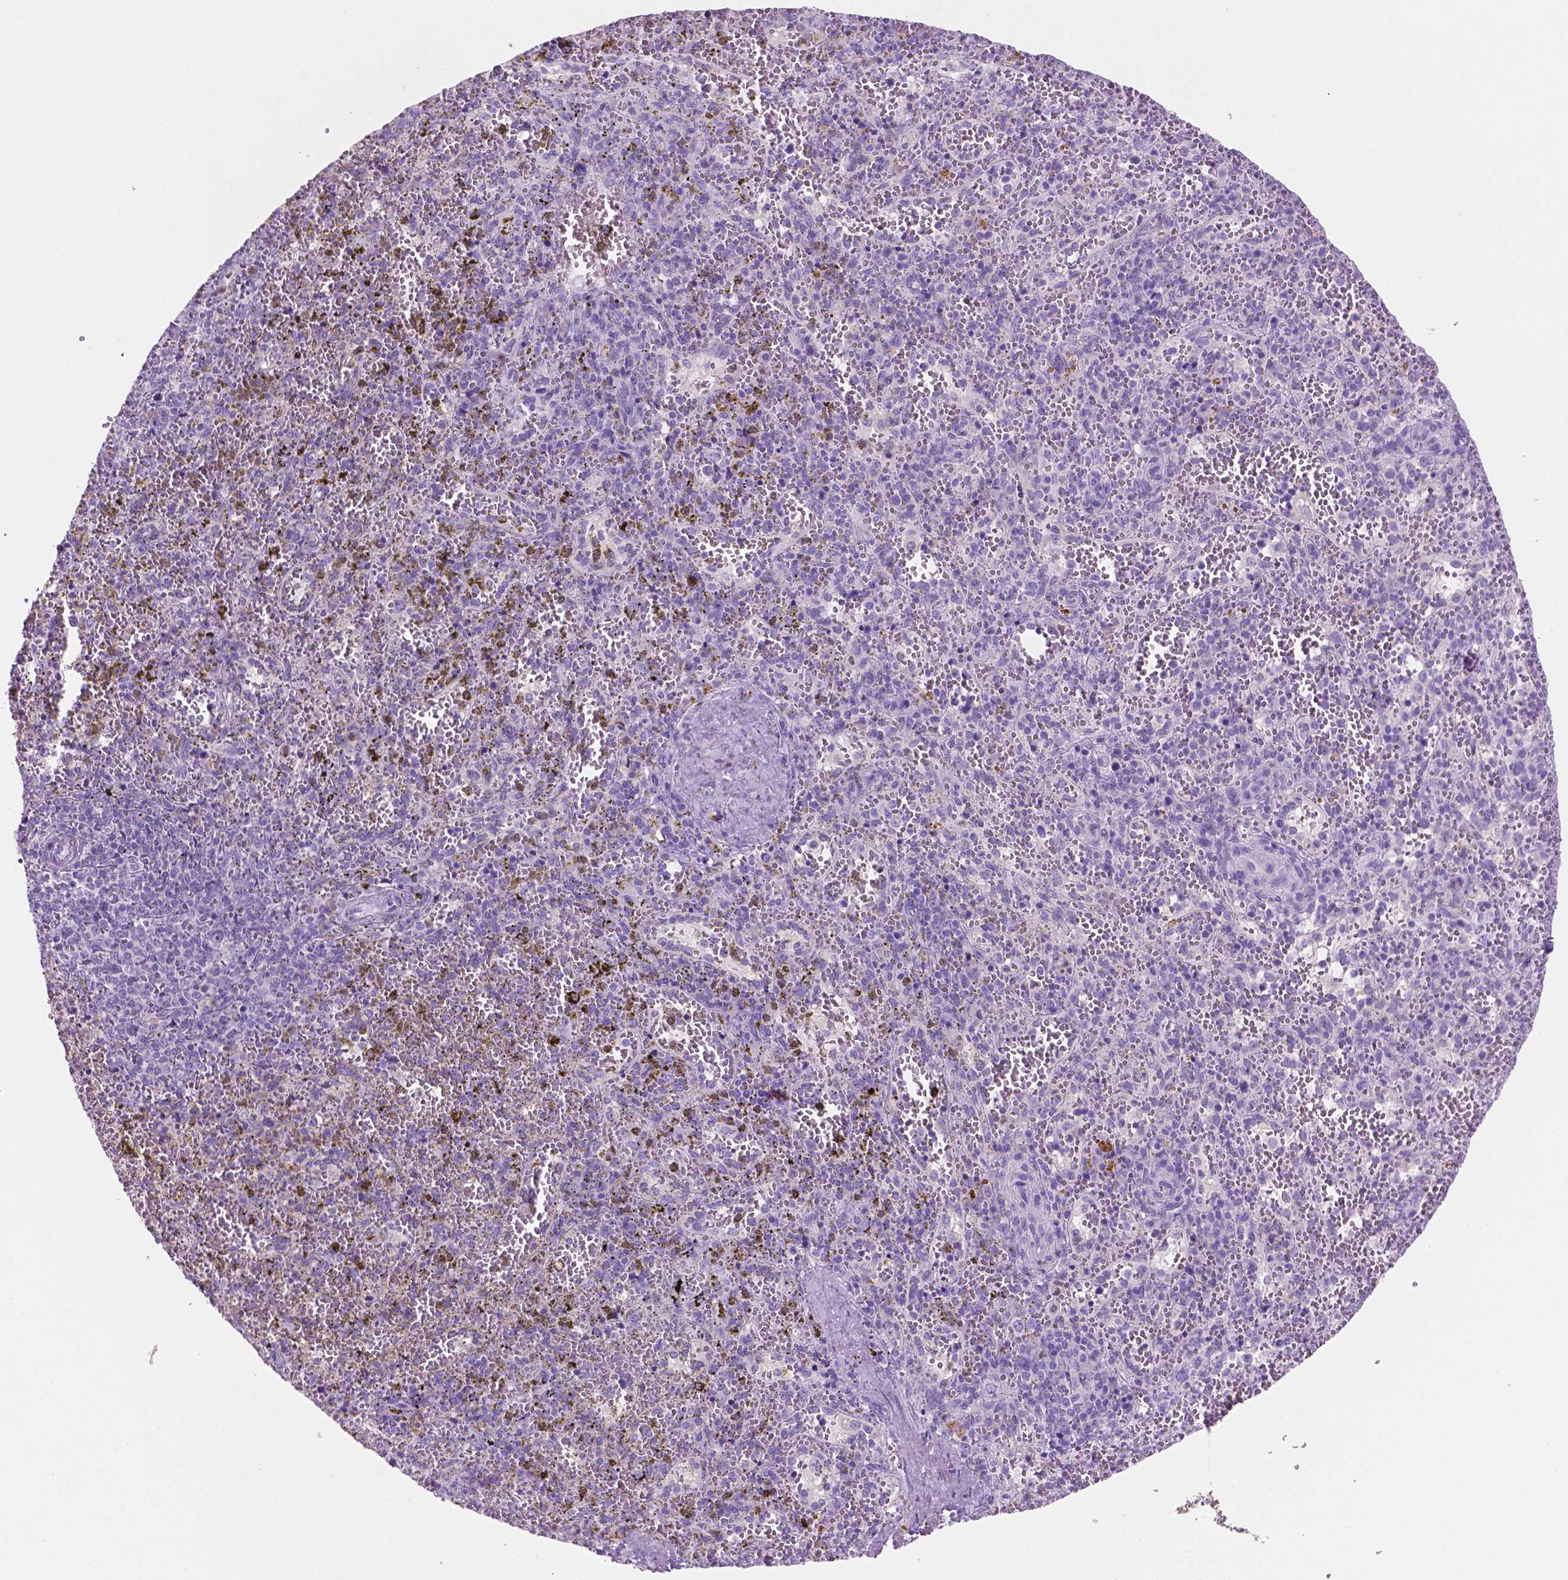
{"staining": {"intensity": "negative", "quantity": "none", "location": "none"}, "tissue": "spleen", "cell_type": "Cells in red pulp", "image_type": "normal", "snomed": [{"axis": "morphology", "description": "Normal tissue, NOS"}, {"axis": "topography", "description": "Spleen"}], "caption": "Unremarkable spleen was stained to show a protein in brown. There is no significant positivity in cells in red pulp.", "gene": "POU4F1", "patient": {"sex": "female", "age": 50}}